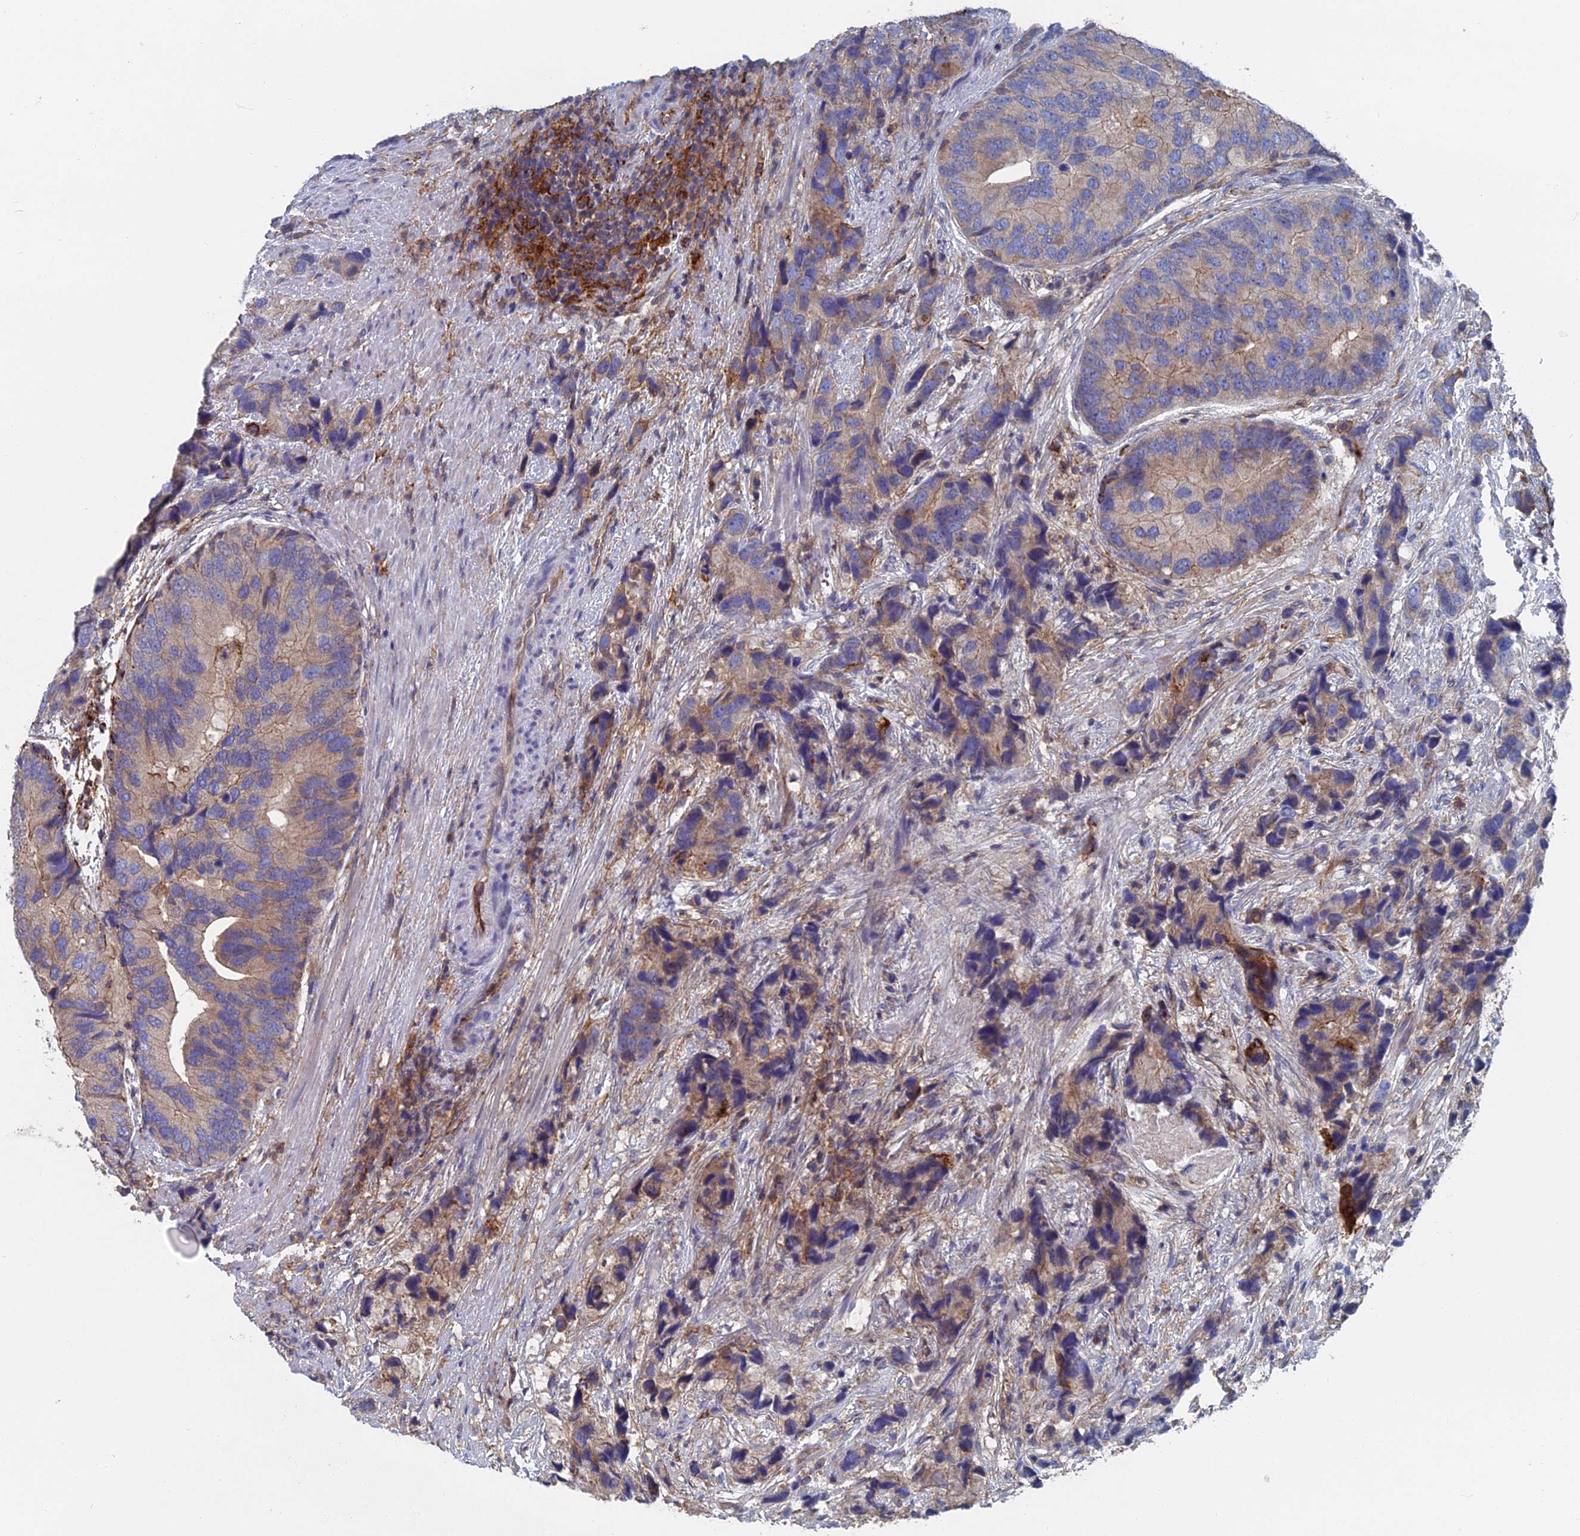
{"staining": {"intensity": "weak", "quantity": "<25%", "location": "cytoplasmic/membranous"}, "tissue": "prostate cancer", "cell_type": "Tumor cells", "image_type": "cancer", "snomed": [{"axis": "morphology", "description": "Adenocarcinoma, High grade"}, {"axis": "topography", "description": "Prostate"}], "caption": "Tumor cells are negative for brown protein staining in prostate cancer (adenocarcinoma (high-grade)). Brightfield microscopy of IHC stained with DAB (3,3'-diaminobenzidine) (brown) and hematoxylin (blue), captured at high magnification.", "gene": "SNX11", "patient": {"sex": "male", "age": 62}}